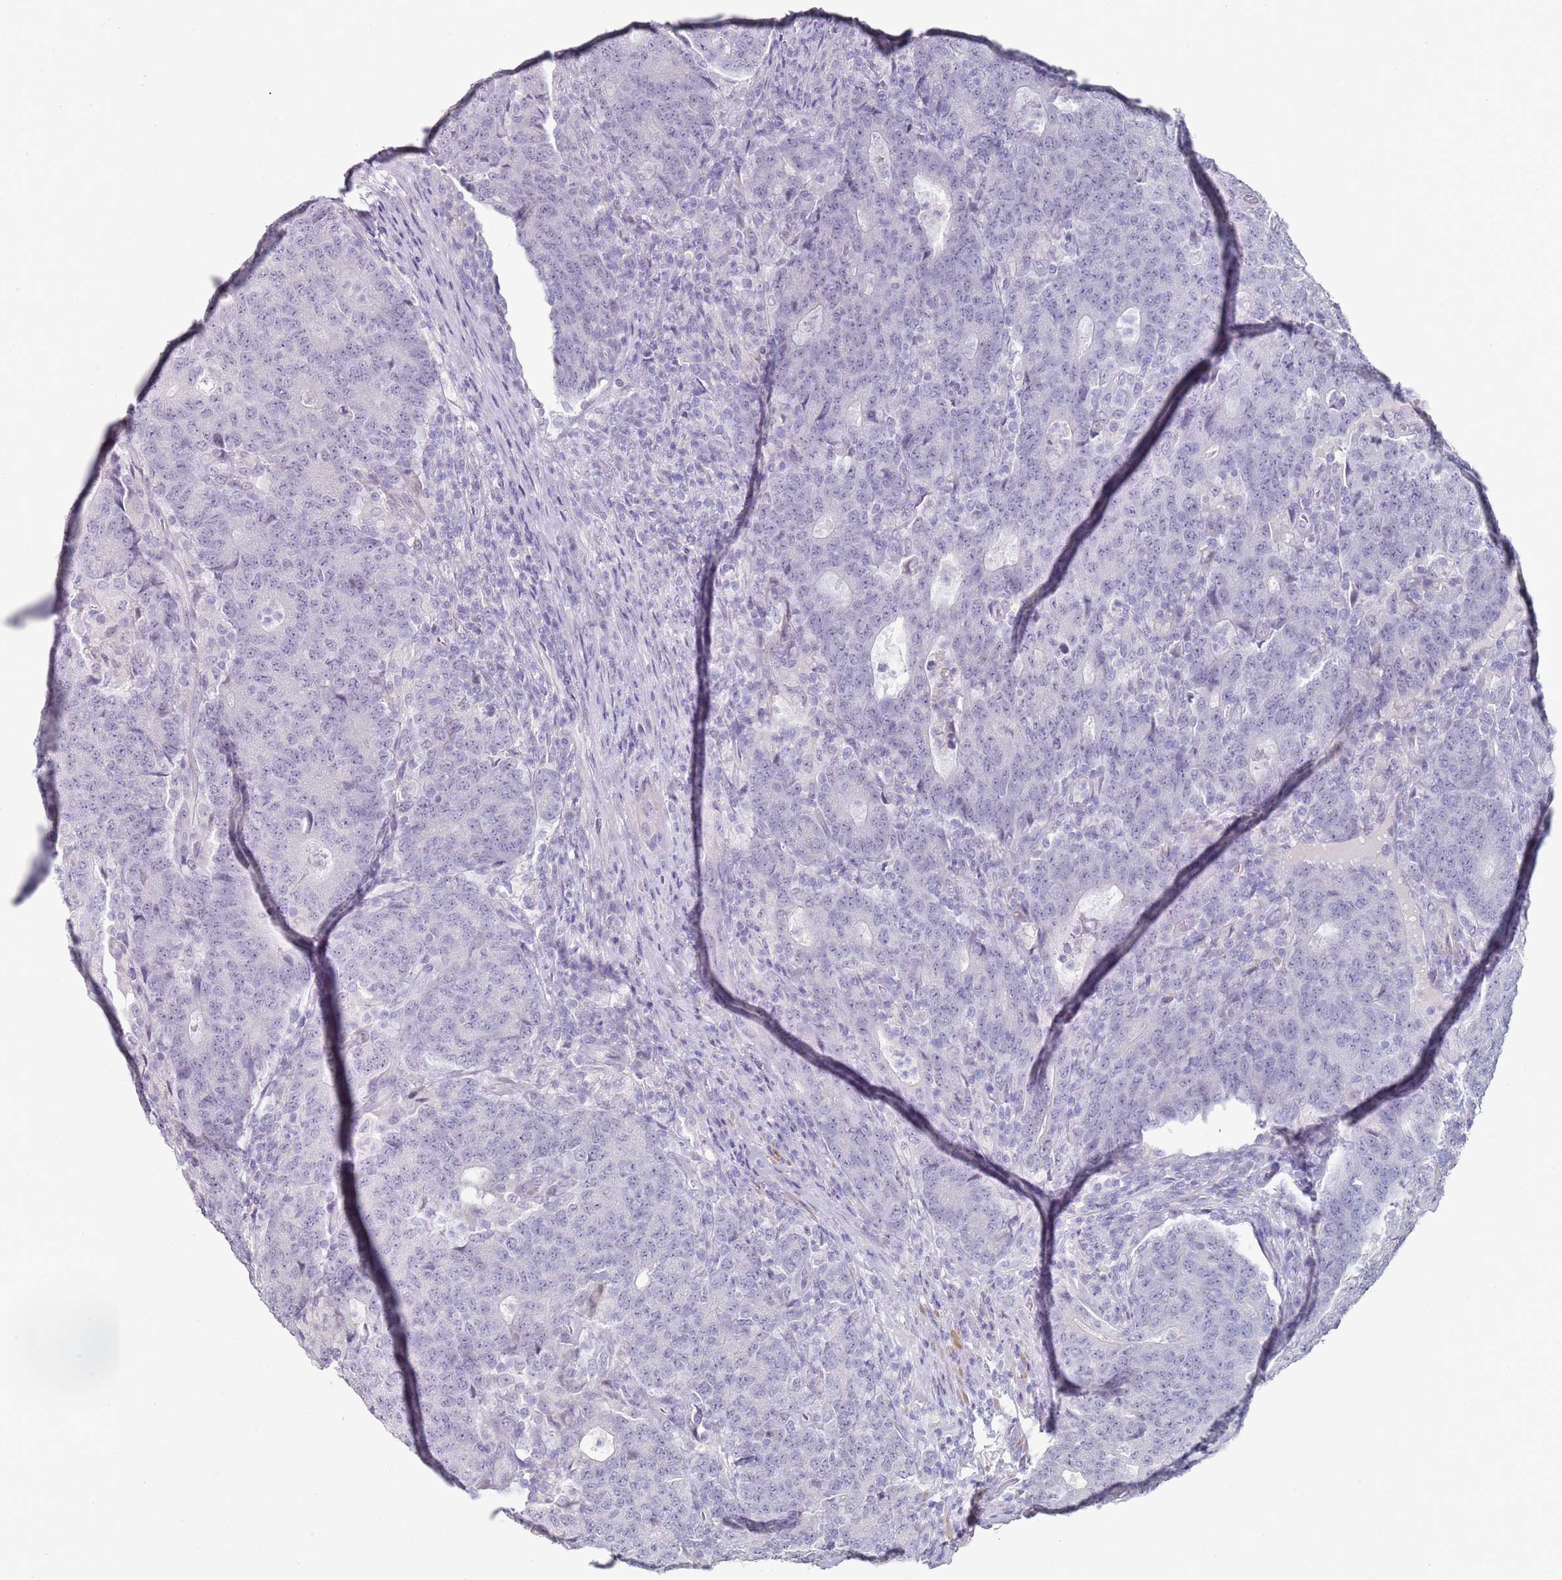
{"staining": {"intensity": "negative", "quantity": "none", "location": "none"}, "tissue": "colorectal cancer", "cell_type": "Tumor cells", "image_type": "cancer", "snomed": [{"axis": "morphology", "description": "Adenocarcinoma, NOS"}, {"axis": "topography", "description": "Colon"}], "caption": "High power microscopy image of an immunohistochemistry photomicrograph of colorectal cancer, revealing no significant staining in tumor cells.", "gene": "DNAH11", "patient": {"sex": "female", "age": 75}}